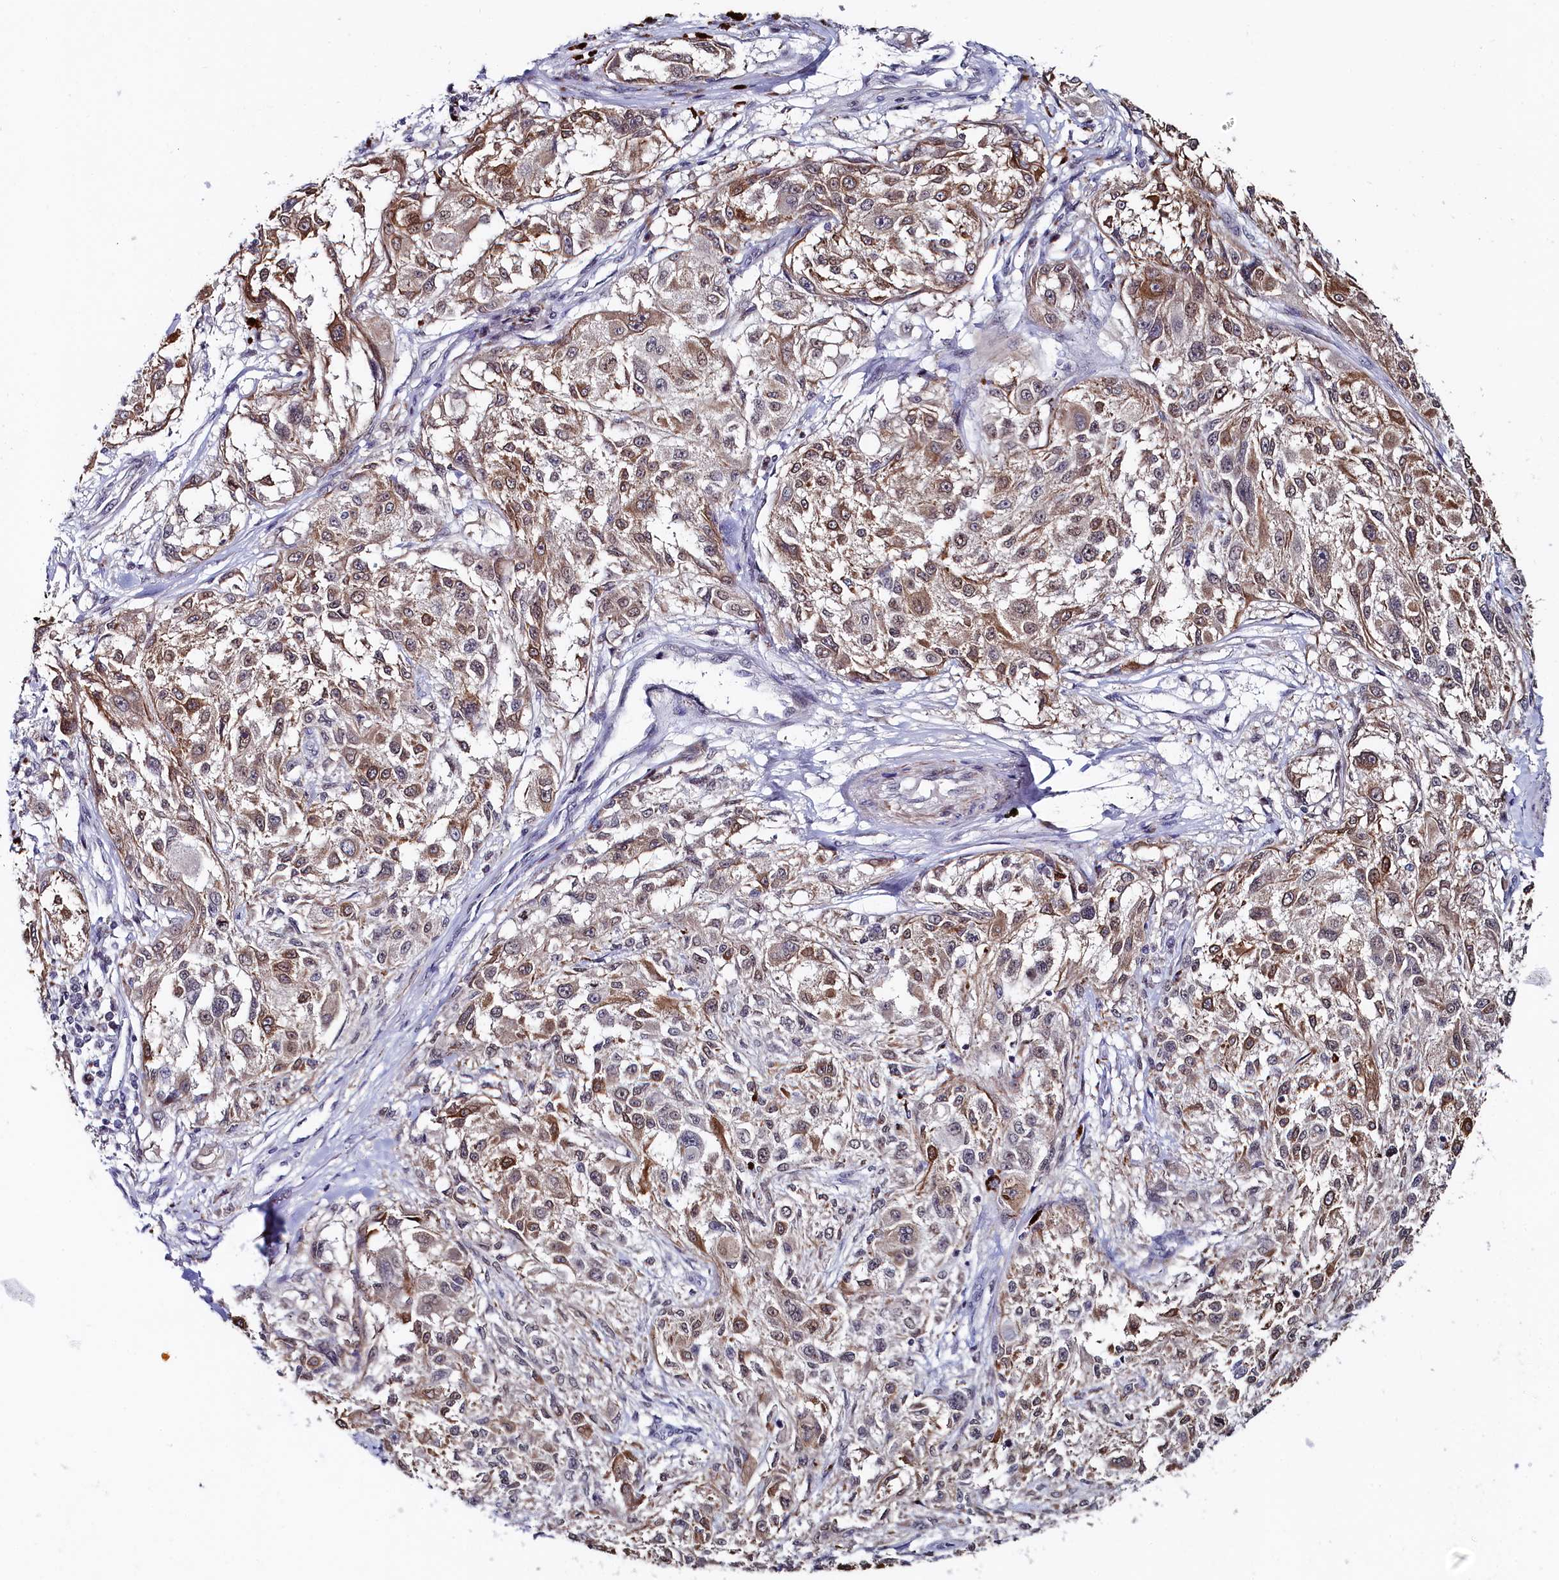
{"staining": {"intensity": "moderate", "quantity": ">75%", "location": "cytoplasmic/membranous"}, "tissue": "melanoma", "cell_type": "Tumor cells", "image_type": "cancer", "snomed": [{"axis": "morphology", "description": "Necrosis, NOS"}, {"axis": "morphology", "description": "Malignant melanoma, NOS"}, {"axis": "topography", "description": "Skin"}], "caption": "Melanoma stained with DAB (3,3'-diaminobenzidine) IHC displays medium levels of moderate cytoplasmic/membranous staining in about >75% of tumor cells. The staining is performed using DAB brown chromogen to label protein expression. The nuclei are counter-stained blue using hematoxylin.", "gene": "TIGD4", "patient": {"sex": "female", "age": 87}}